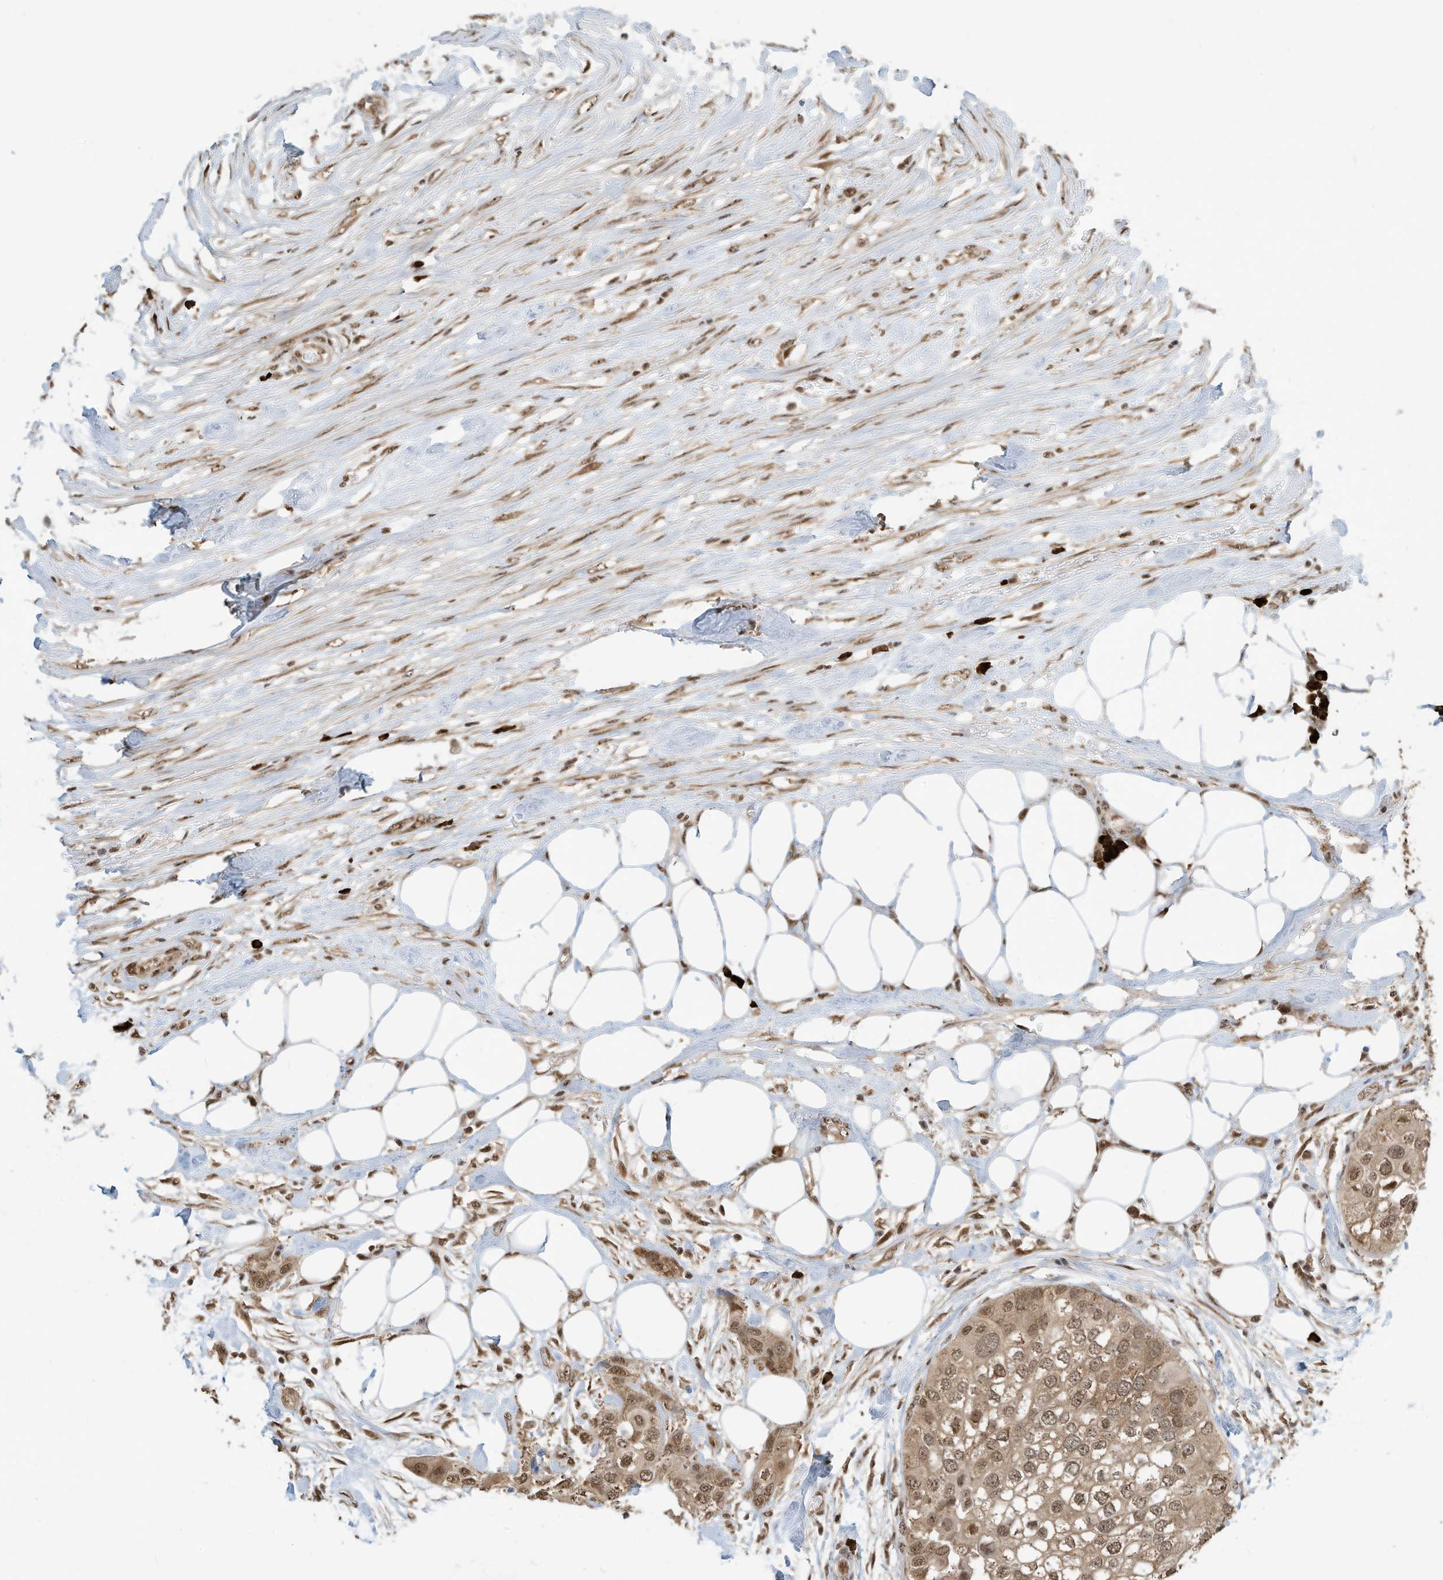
{"staining": {"intensity": "moderate", "quantity": ">75%", "location": "nuclear"}, "tissue": "urothelial cancer", "cell_type": "Tumor cells", "image_type": "cancer", "snomed": [{"axis": "morphology", "description": "Urothelial carcinoma, High grade"}, {"axis": "topography", "description": "Urinary bladder"}], "caption": "This is an image of immunohistochemistry staining of urothelial carcinoma (high-grade), which shows moderate staining in the nuclear of tumor cells.", "gene": "ZNF195", "patient": {"sex": "male", "age": 64}}